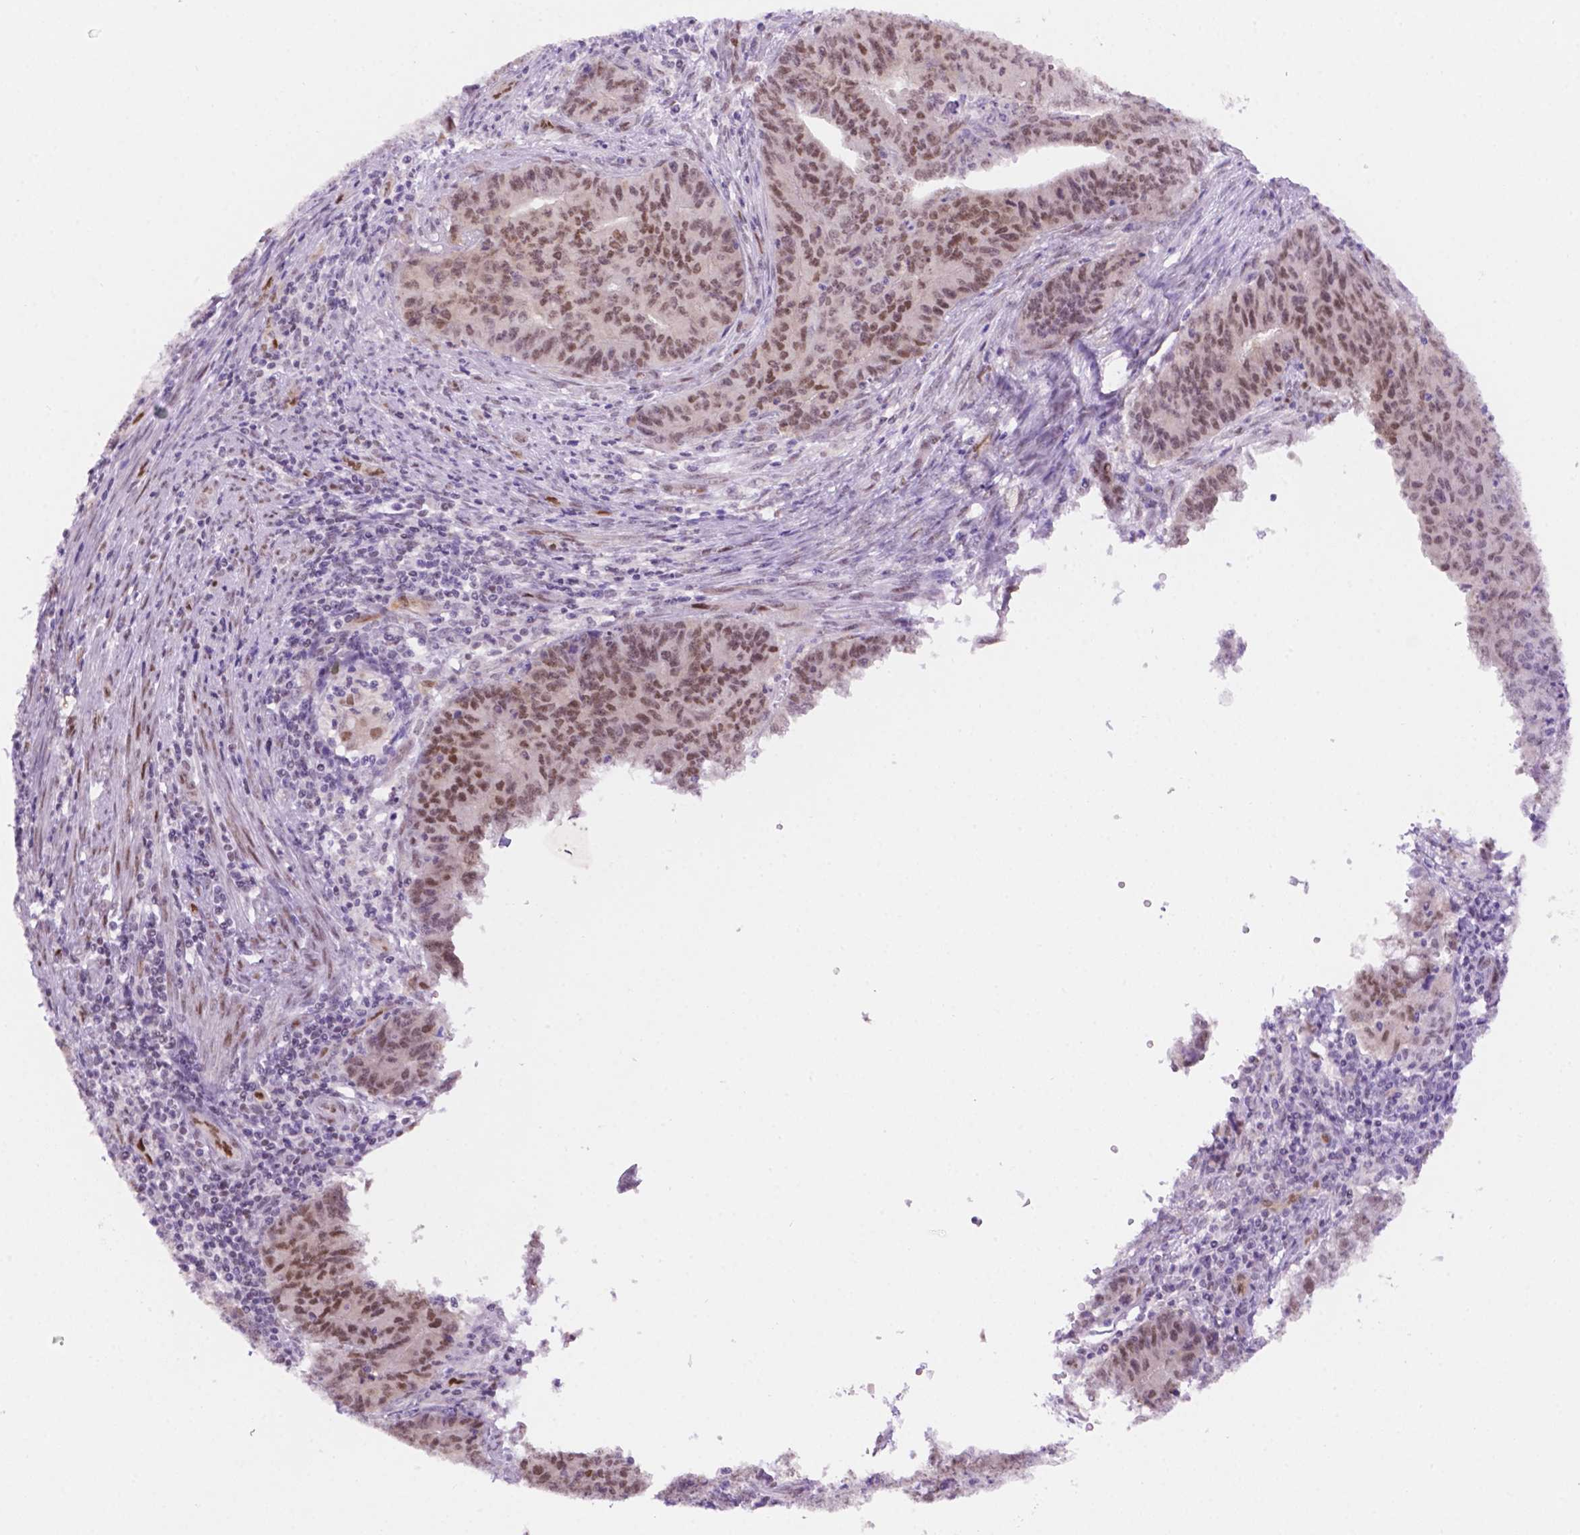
{"staining": {"intensity": "moderate", "quantity": ">75%", "location": "nuclear"}, "tissue": "endometrial cancer", "cell_type": "Tumor cells", "image_type": "cancer", "snomed": [{"axis": "morphology", "description": "Adenocarcinoma, NOS"}, {"axis": "topography", "description": "Endometrium"}], "caption": "Protein expression analysis of human endometrial cancer reveals moderate nuclear staining in approximately >75% of tumor cells.", "gene": "ERF", "patient": {"sex": "female", "age": 59}}